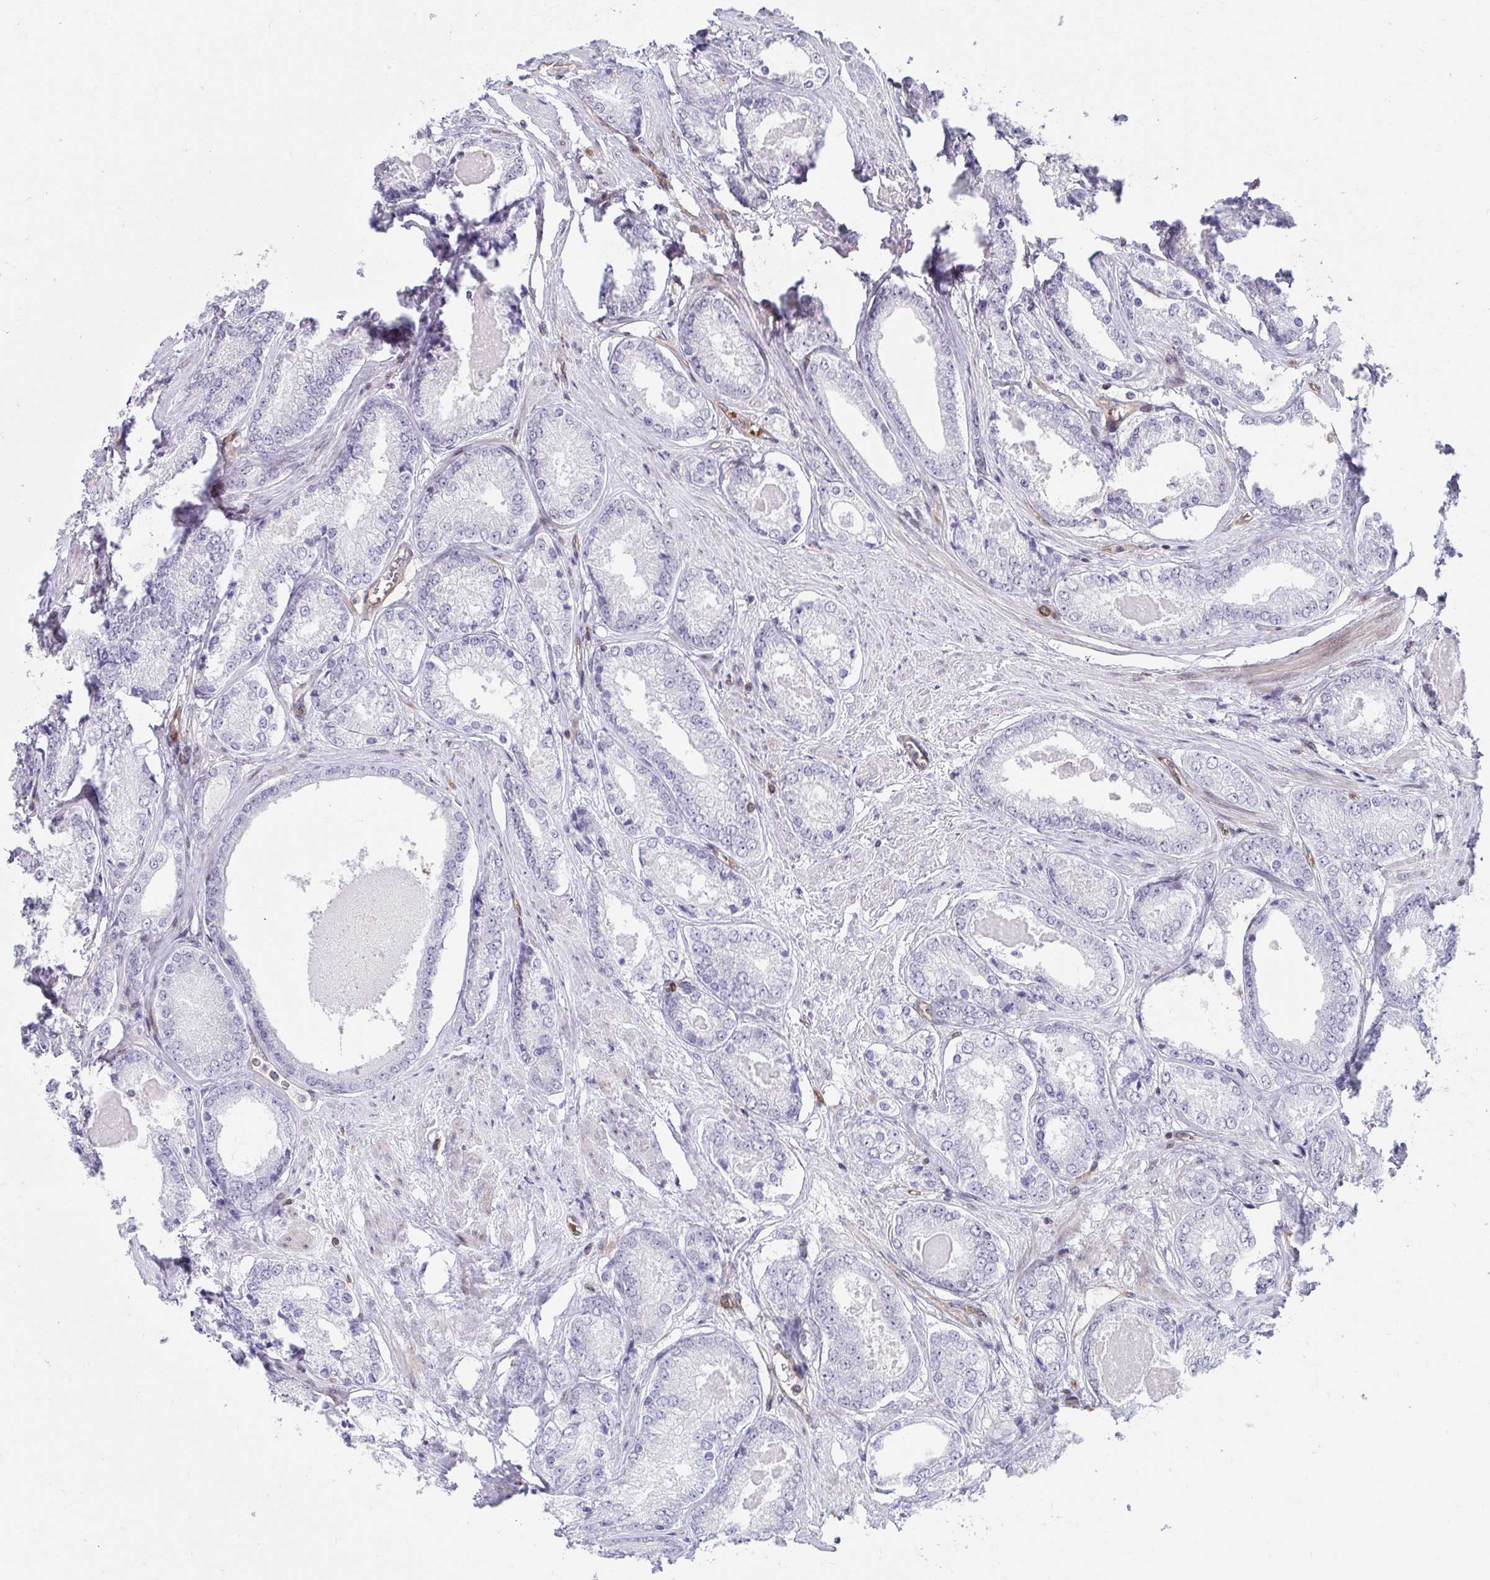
{"staining": {"intensity": "negative", "quantity": "none", "location": "none"}, "tissue": "prostate cancer", "cell_type": "Tumor cells", "image_type": "cancer", "snomed": [{"axis": "morphology", "description": "Adenocarcinoma, NOS"}, {"axis": "morphology", "description": "Adenocarcinoma, Low grade"}, {"axis": "topography", "description": "Prostate"}], "caption": "Tumor cells show no significant protein staining in low-grade adenocarcinoma (prostate).", "gene": "FOXN3", "patient": {"sex": "male", "age": 68}}